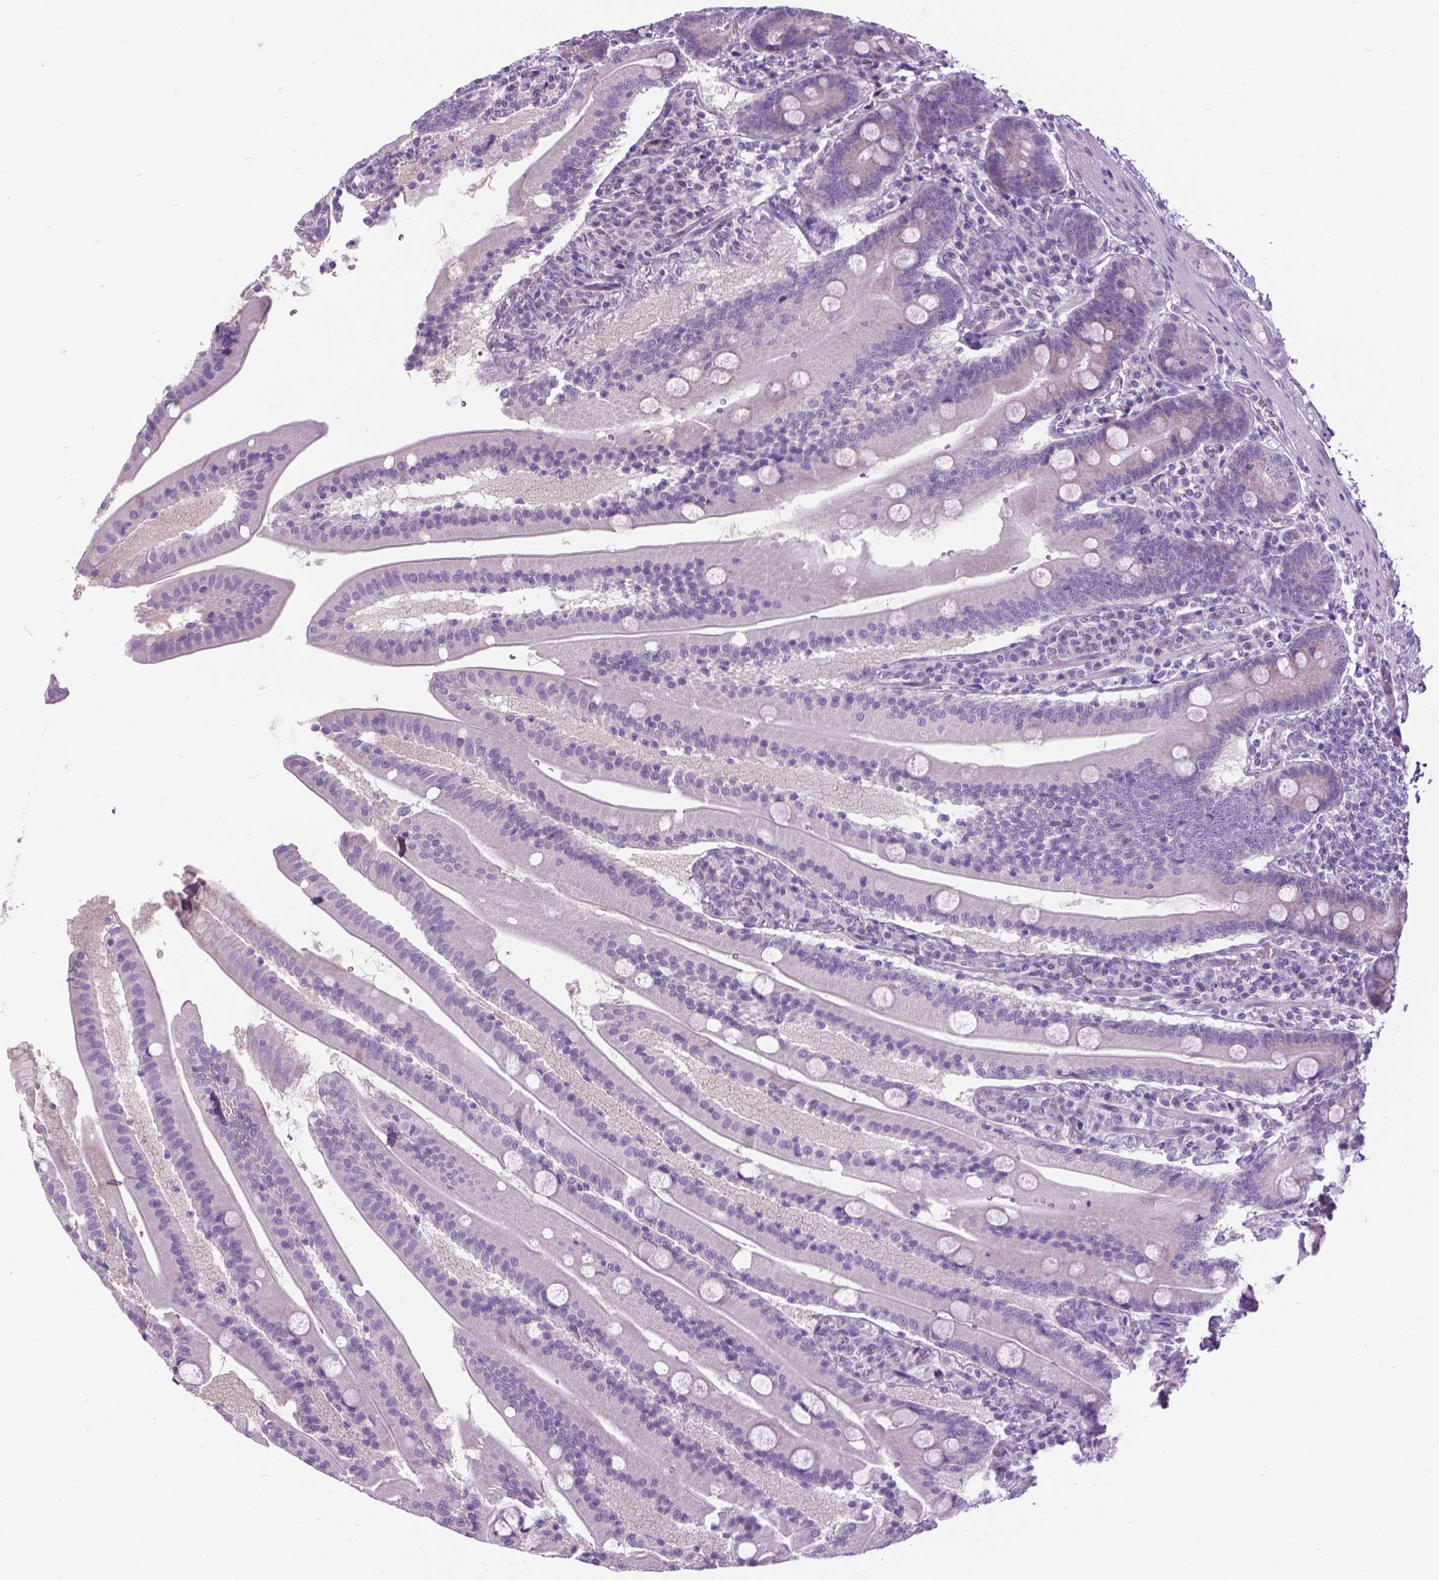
{"staining": {"intensity": "negative", "quantity": "none", "location": "none"}, "tissue": "small intestine", "cell_type": "Glandular cells", "image_type": "normal", "snomed": [{"axis": "morphology", "description": "Normal tissue, NOS"}, {"axis": "topography", "description": "Small intestine"}], "caption": "Protein analysis of benign small intestine exhibits no significant expression in glandular cells.", "gene": "APCDD1L", "patient": {"sex": "male", "age": 37}}